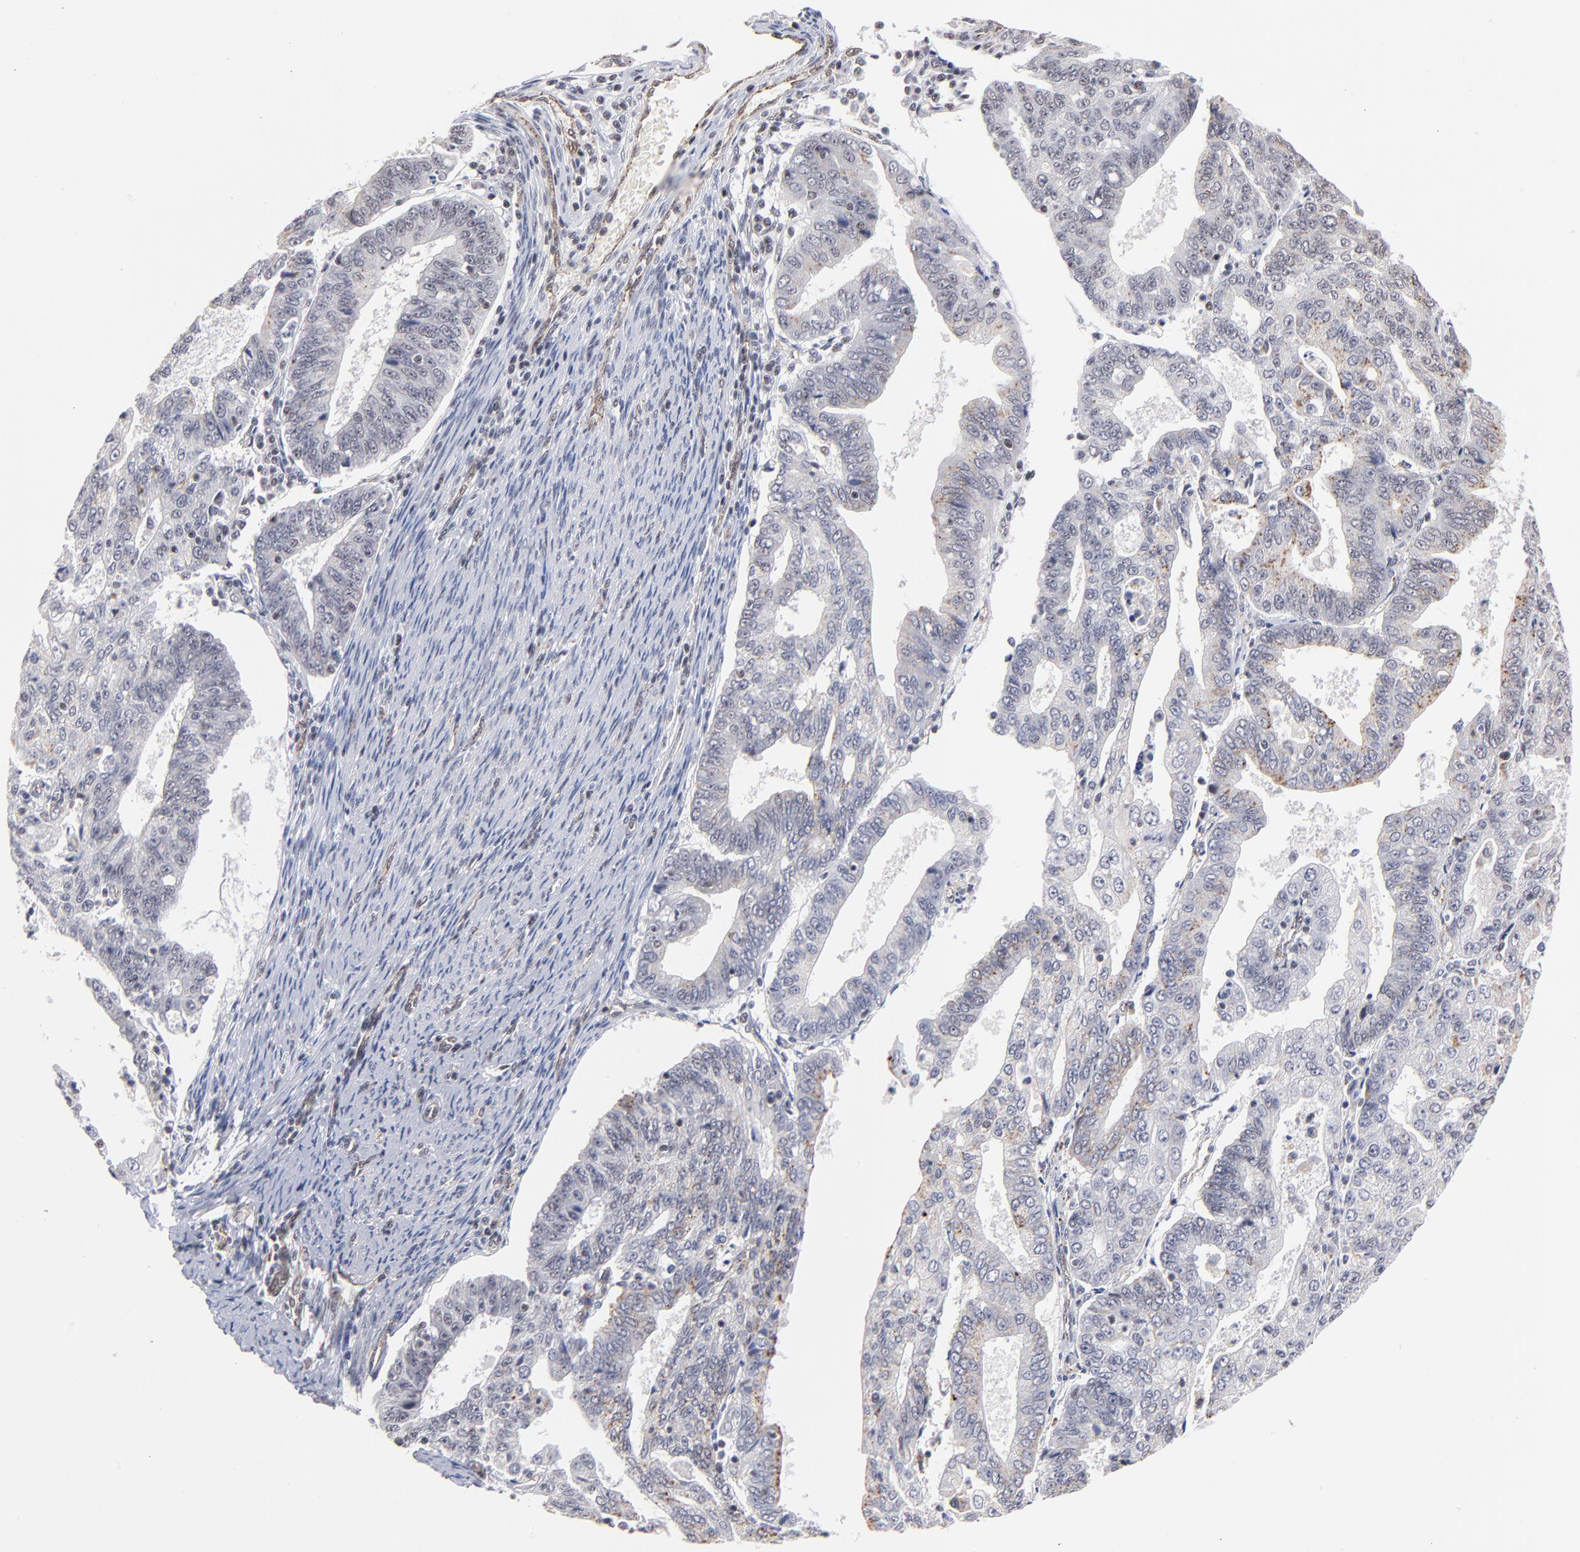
{"staining": {"intensity": "weak", "quantity": "25%-75%", "location": "nuclear"}, "tissue": "endometrial cancer", "cell_type": "Tumor cells", "image_type": "cancer", "snomed": [{"axis": "morphology", "description": "Adenocarcinoma, NOS"}, {"axis": "topography", "description": "Endometrium"}], "caption": "Tumor cells reveal low levels of weak nuclear expression in approximately 25%-75% of cells in adenocarcinoma (endometrial).", "gene": "GABPA", "patient": {"sex": "female", "age": 56}}